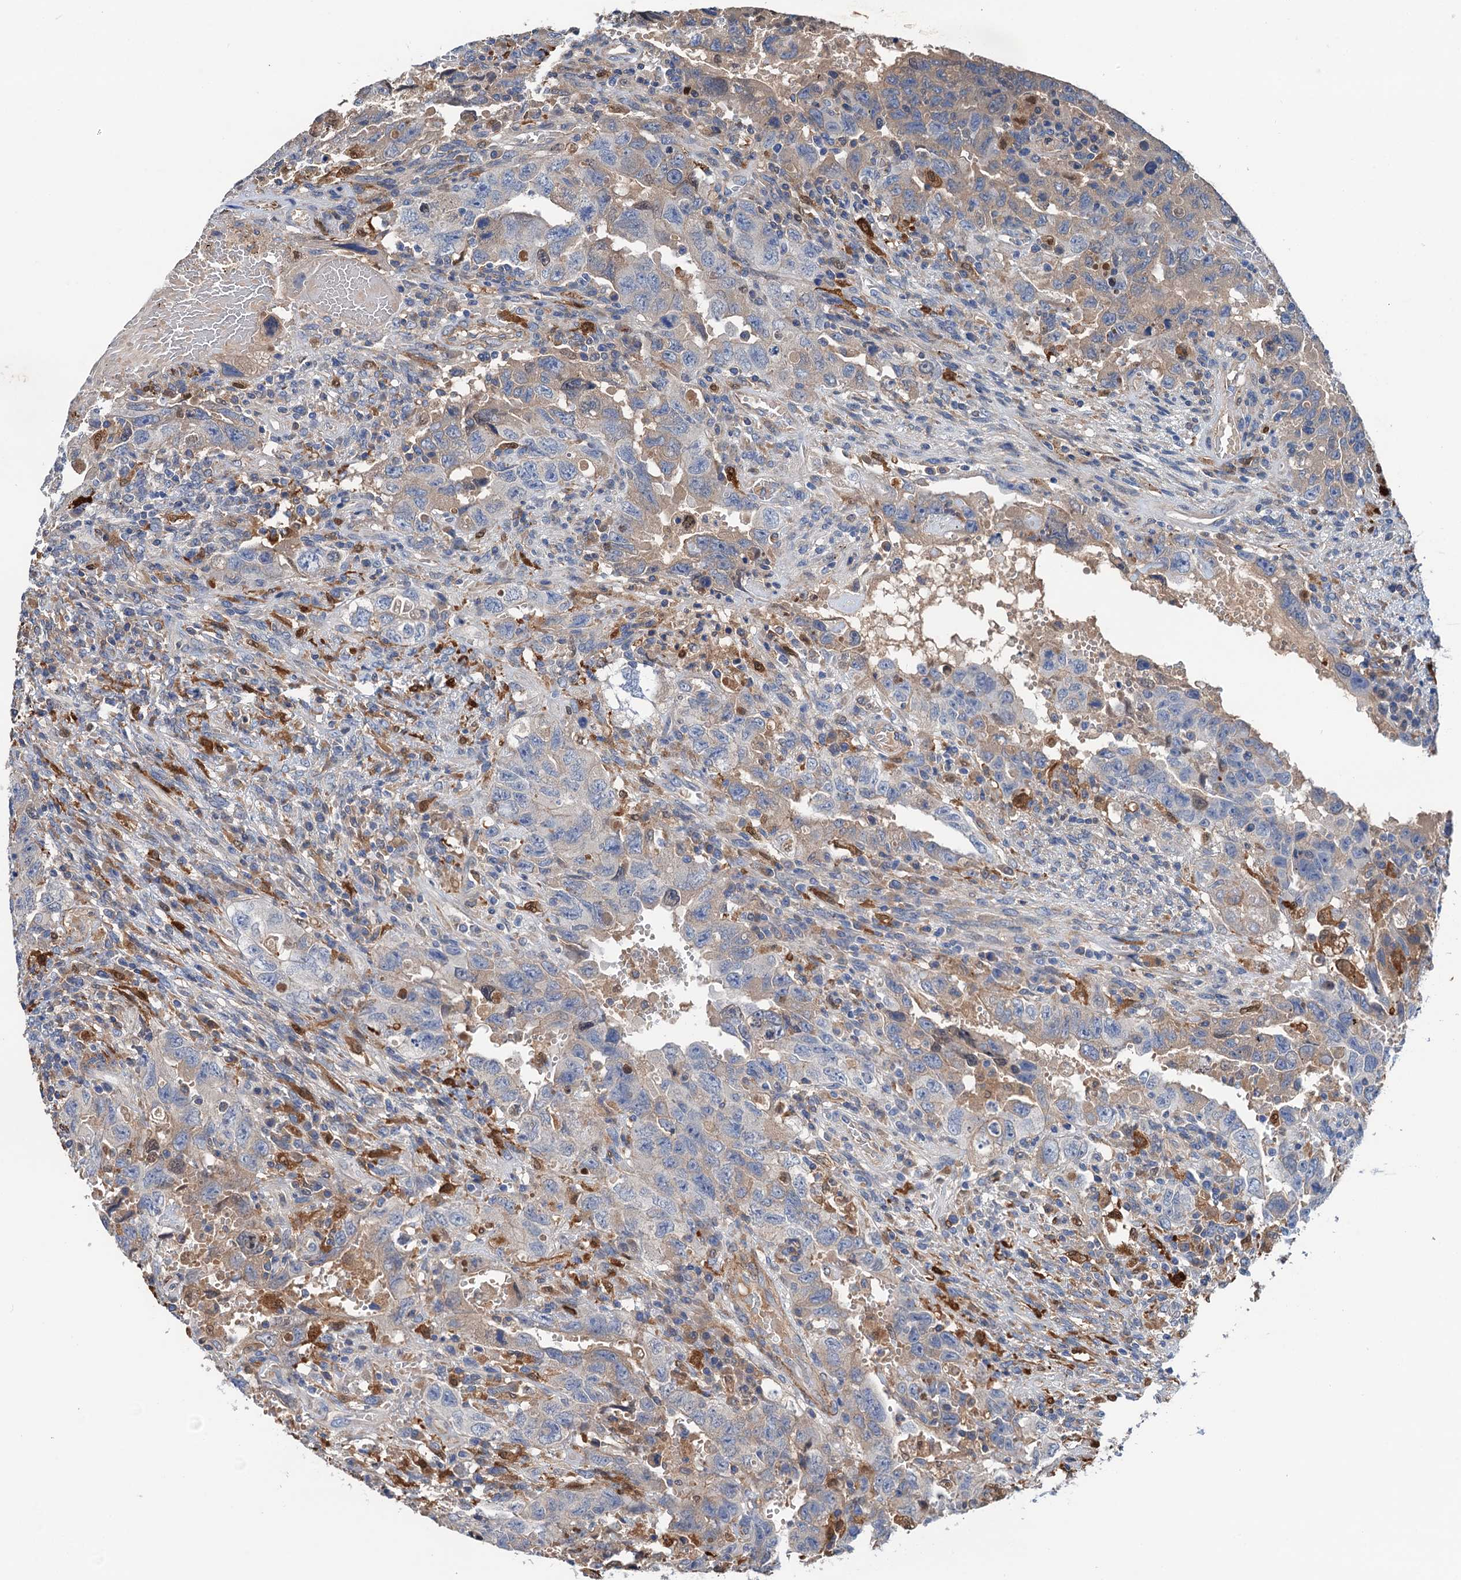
{"staining": {"intensity": "moderate", "quantity": "25%-75%", "location": "cytoplasmic/membranous"}, "tissue": "testis cancer", "cell_type": "Tumor cells", "image_type": "cancer", "snomed": [{"axis": "morphology", "description": "Carcinoma, Embryonal, NOS"}, {"axis": "topography", "description": "Testis"}], "caption": "Immunohistochemical staining of testis cancer (embryonal carcinoma) exhibits medium levels of moderate cytoplasmic/membranous protein positivity in approximately 25%-75% of tumor cells.", "gene": "CSTPP1", "patient": {"sex": "male", "age": 26}}